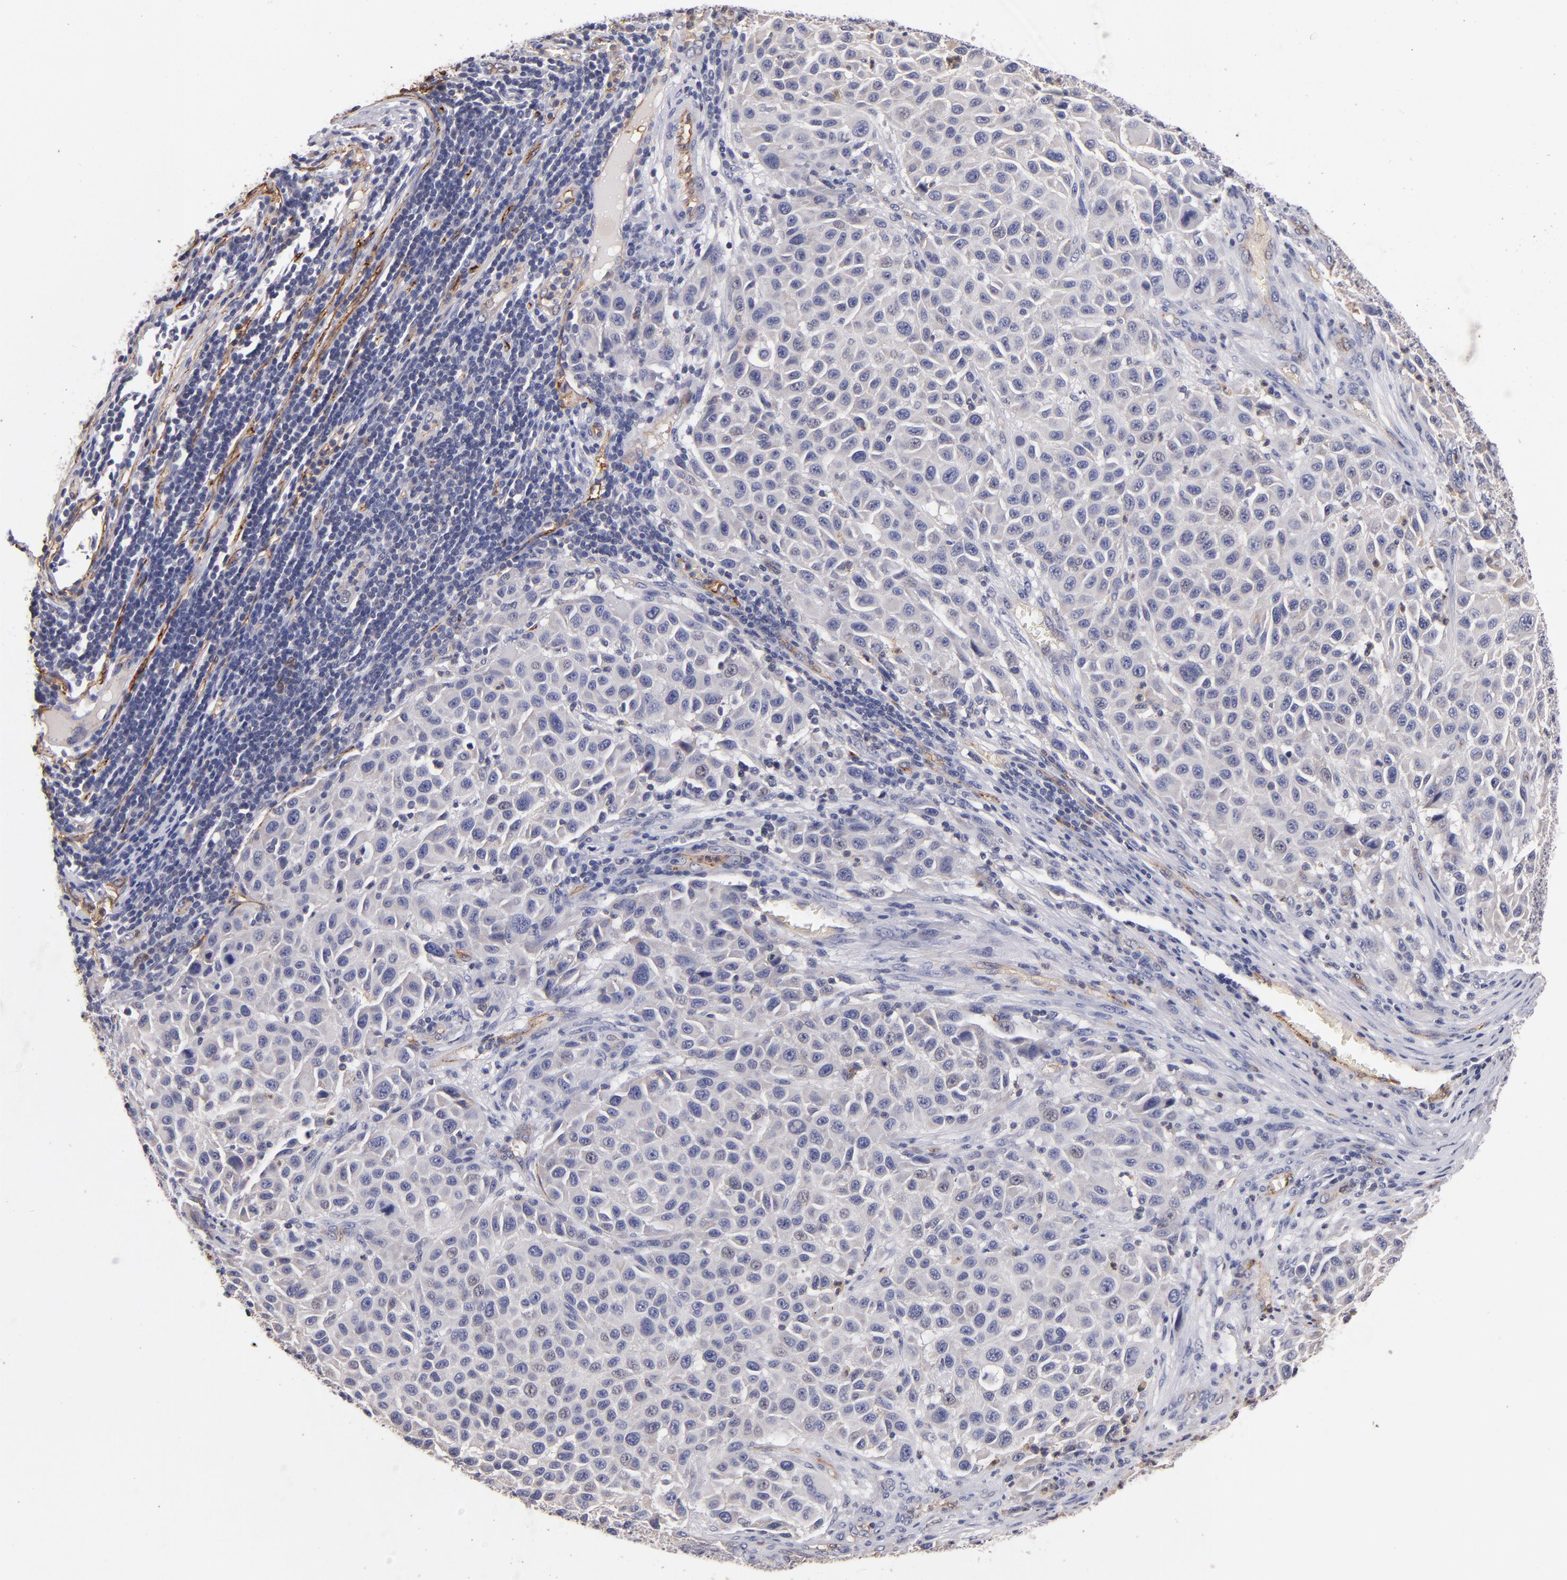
{"staining": {"intensity": "negative", "quantity": "none", "location": "none"}, "tissue": "melanoma", "cell_type": "Tumor cells", "image_type": "cancer", "snomed": [{"axis": "morphology", "description": "Malignant melanoma, Metastatic site"}, {"axis": "topography", "description": "Lymph node"}], "caption": "Protein analysis of melanoma demonstrates no significant positivity in tumor cells.", "gene": "CLDN5", "patient": {"sex": "male", "age": 61}}